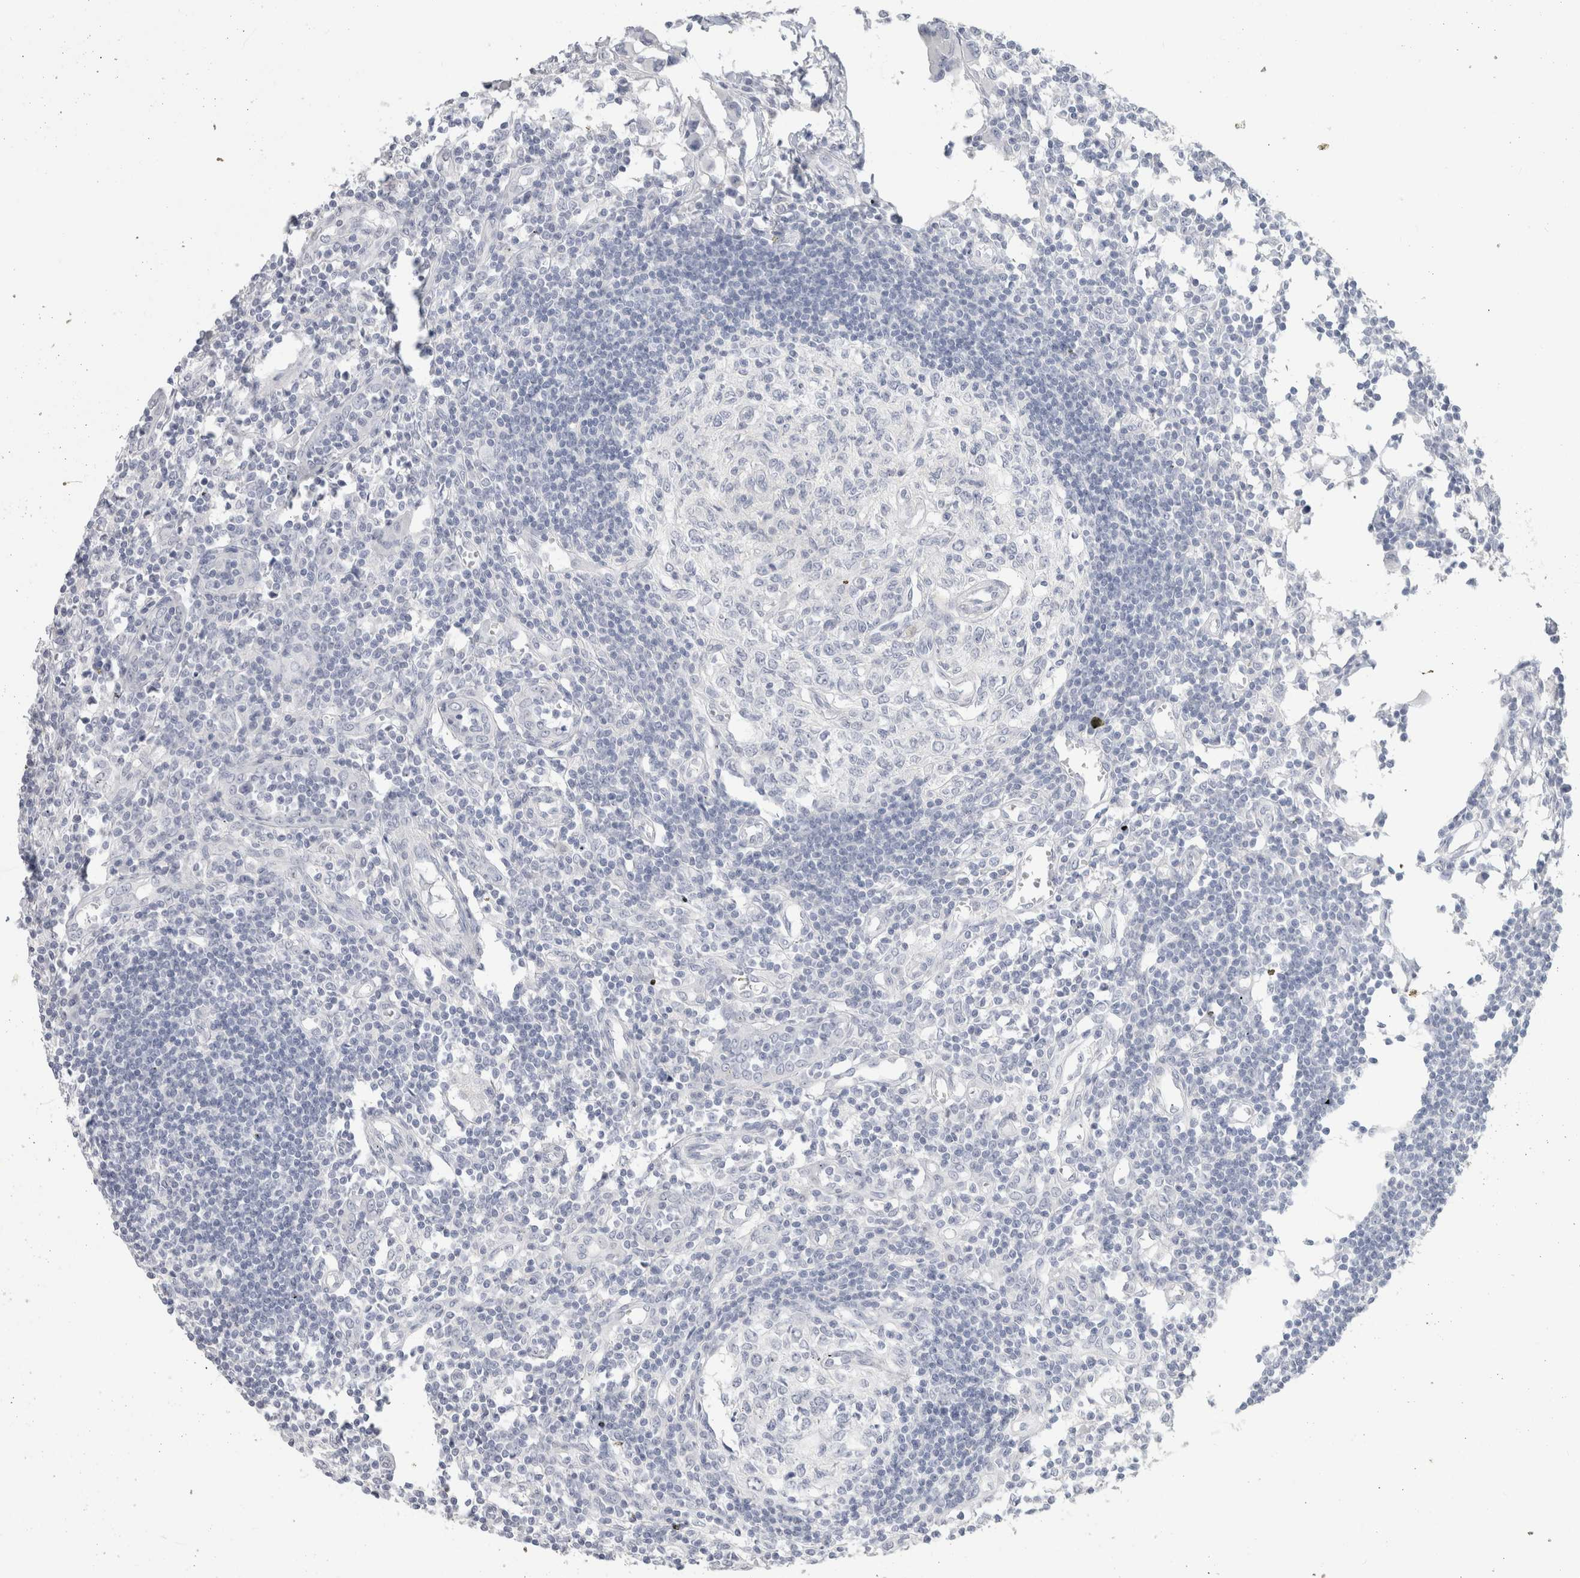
{"staining": {"intensity": "negative", "quantity": "none", "location": "none"}, "tissue": "lymph node", "cell_type": "Germinal center cells", "image_type": "normal", "snomed": [{"axis": "morphology", "description": "Normal tissue, NOS"}, {"axis": "morphology", "description": "Malignant melanoma, Metastatic site"}, {"axis": "topography", "description": "Lymph node"}], "caption": "Histopathology image shows no significant protein staining in germinal center cells of normal lymph node.", "gene": "SLC6A1", "patient": {"sex": "male", "age": 41}}